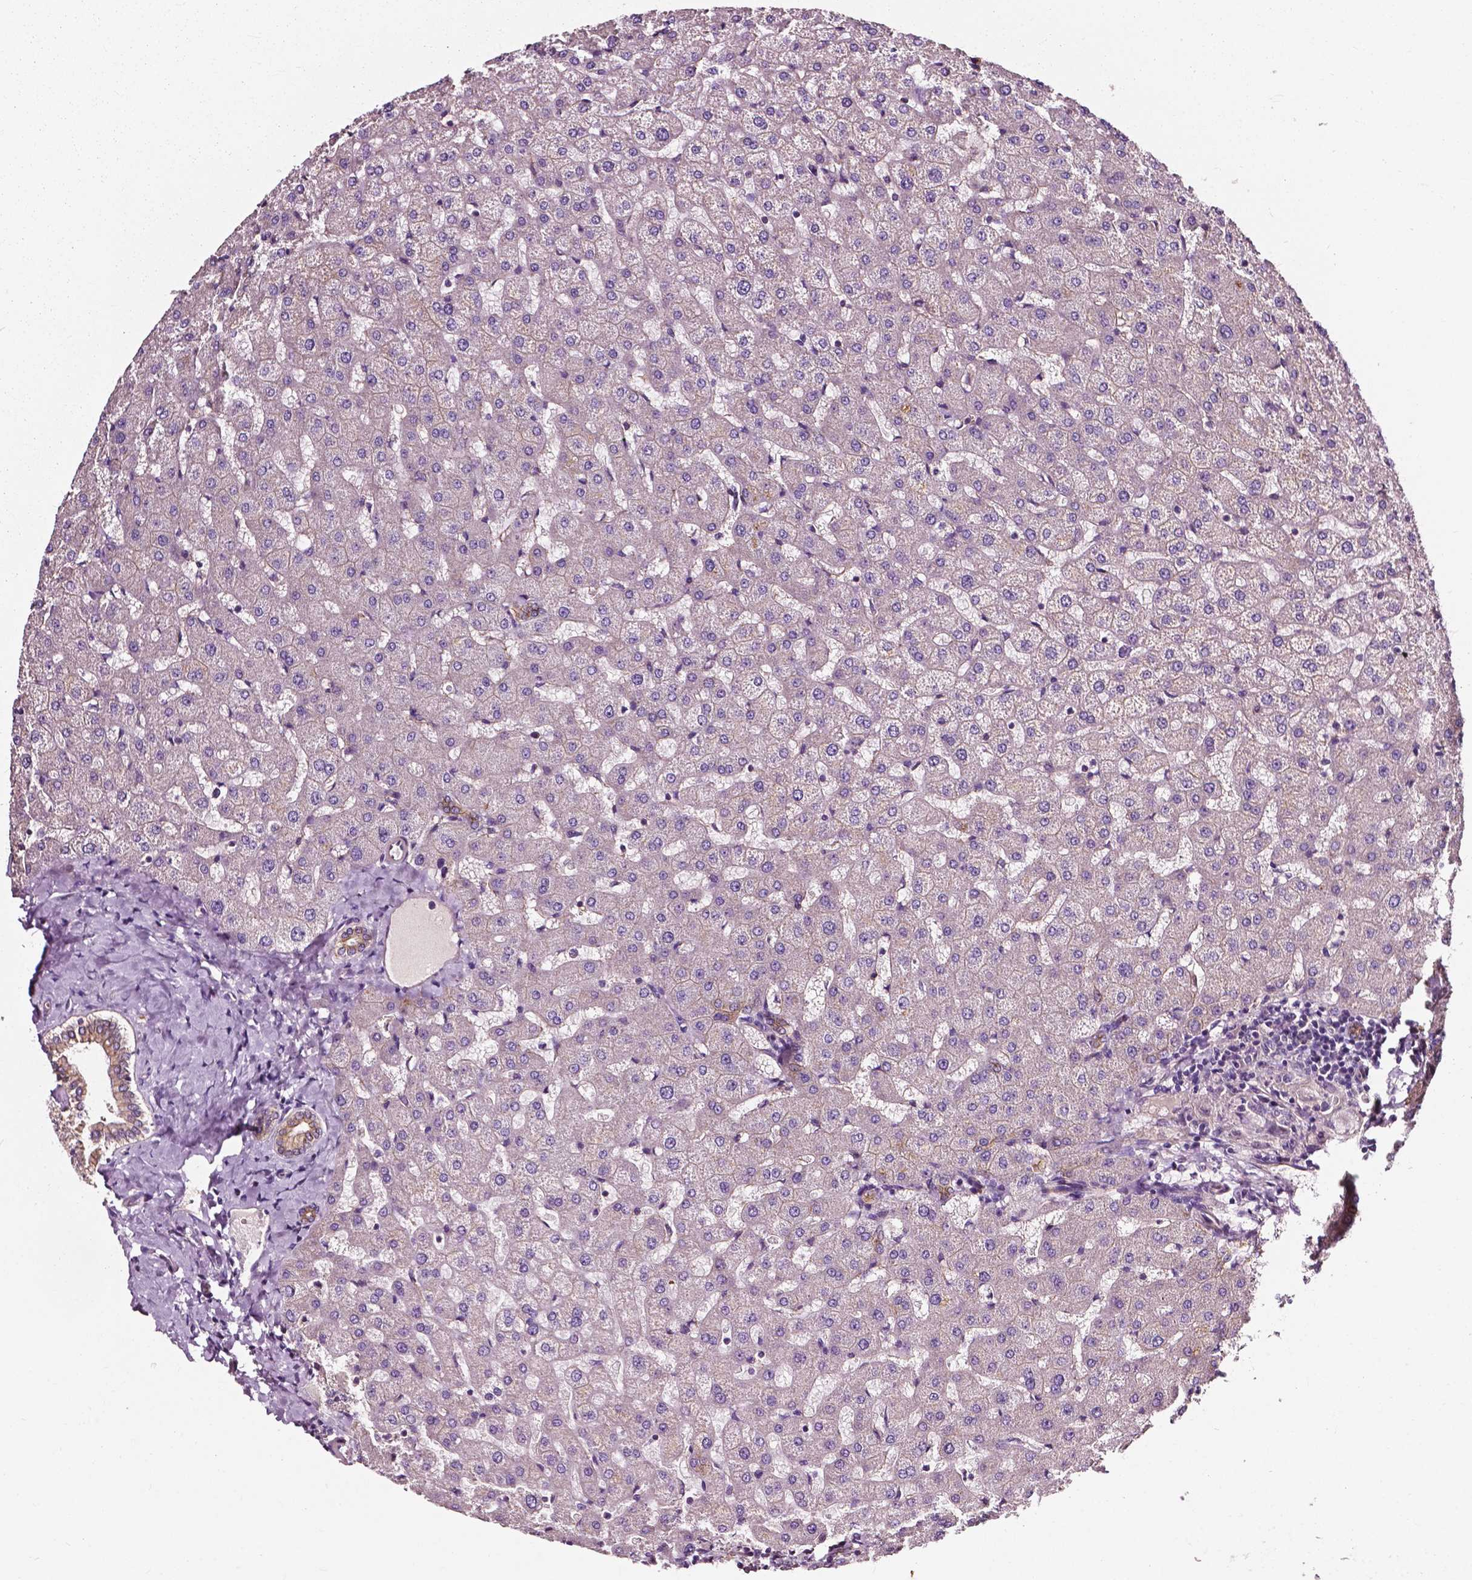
{"staining": {"intensity": "weak", "quantity": ">75%", "location": "cytoplasmic/membranous"}, "tissue": "liver", "cell_type": "Cholangiocytes", "image_type": "normal", "snomed": [{"axis": "morphology", "description": "Normal tissue, NOS"}, {"axis": "topography", "description": "Liver"}], "caption": "The image displays immunohistochemical staining of benign liver. There is weak cytoplasmic/membranous staining is present in approximately >75% of cholangiocytes.", "gene": "ATG16L1", "patient": {"sex": "female", "age": 50}}